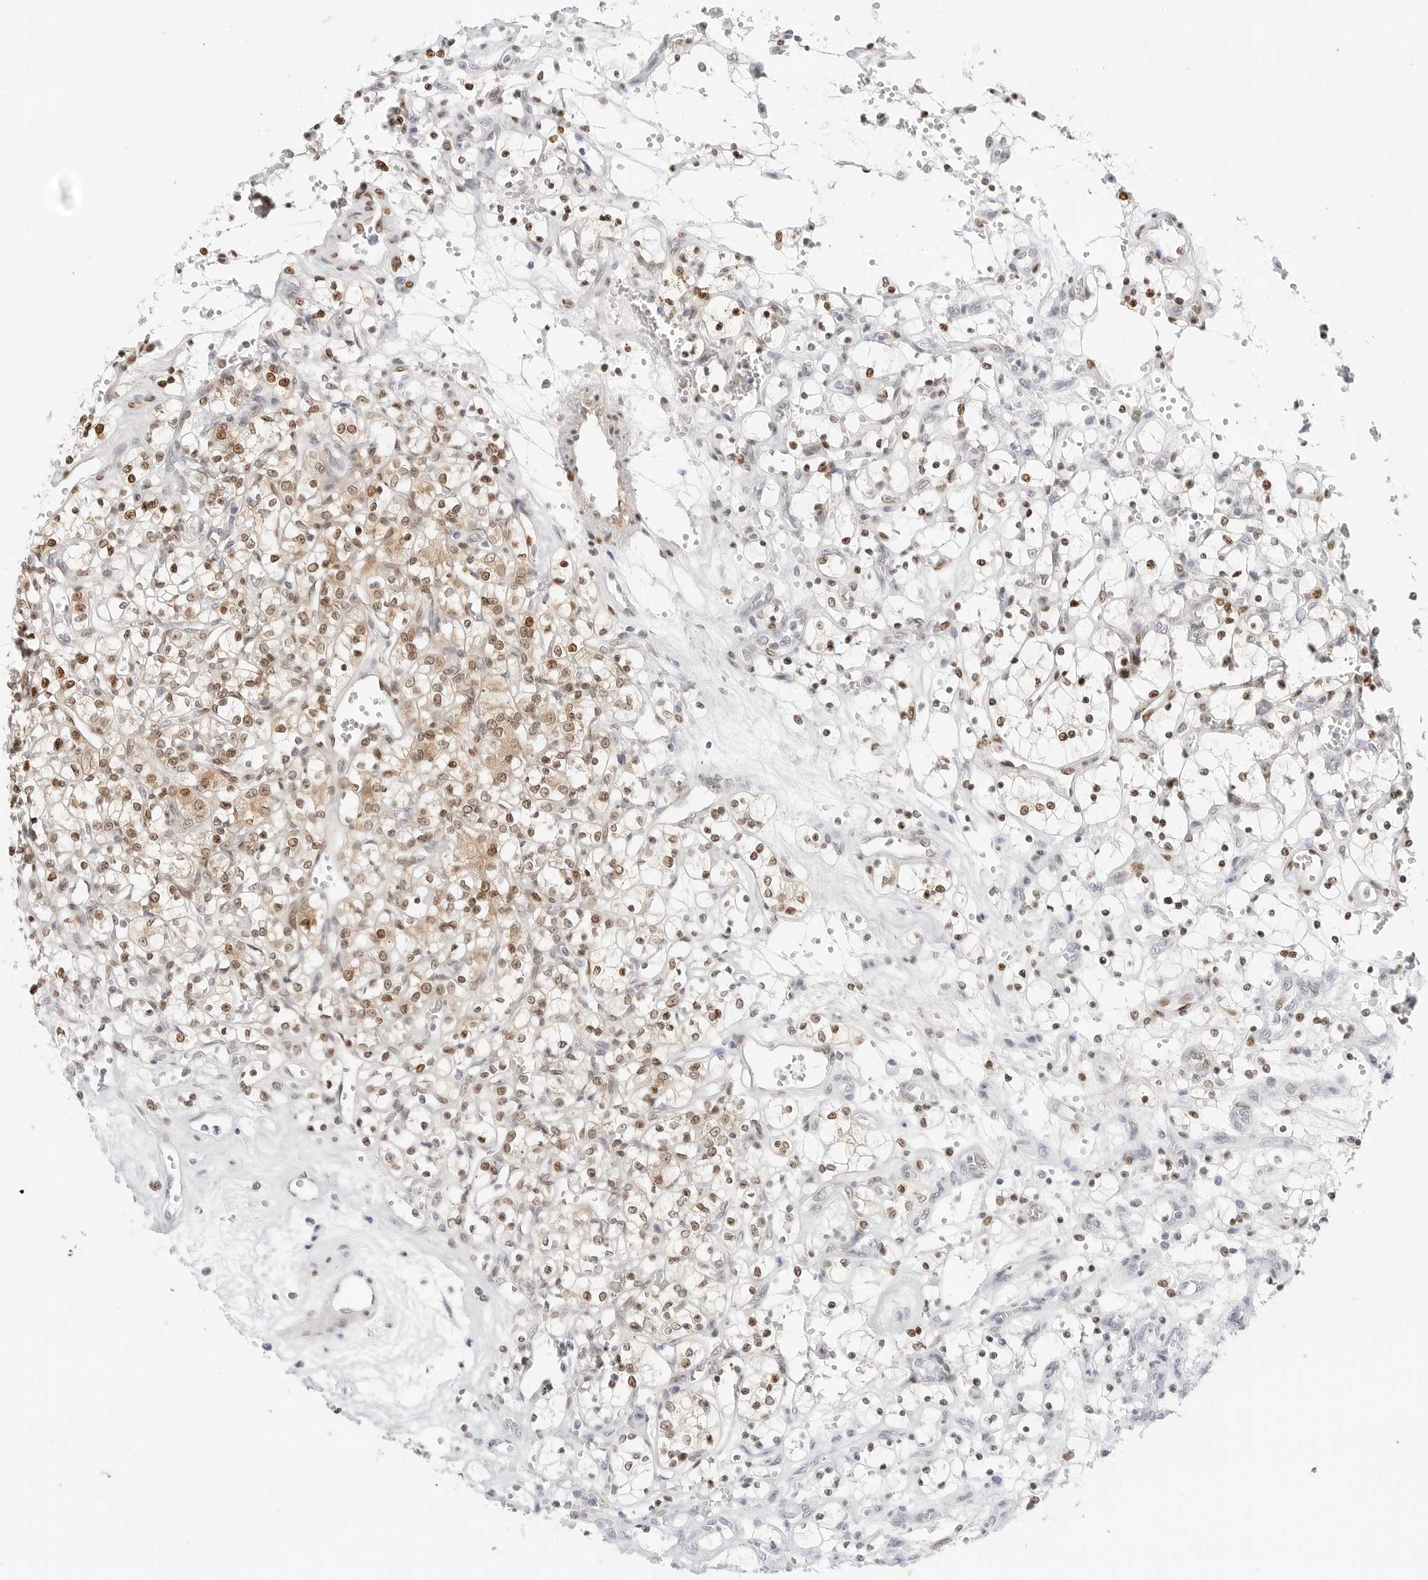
{"staining": {"intensity": "moderate", "quantity": ">75%", "location": "nuclear"}, "tissue": "renal cancer", "cell_type": "Tumor cells", "image_type": "cancer", "snomed": [{"axis": "morphology", "description": "Adenocarcinoma, NOS"}, {"axis": "topography", "description": "Kidney"}], "caption": "A brown stain shows moderate nuclear expression of a protein in human adenocarcinoma (renal) tumor cells.", "gene": "SPIDR", "patient": {"sex": "female", "age": 69}}